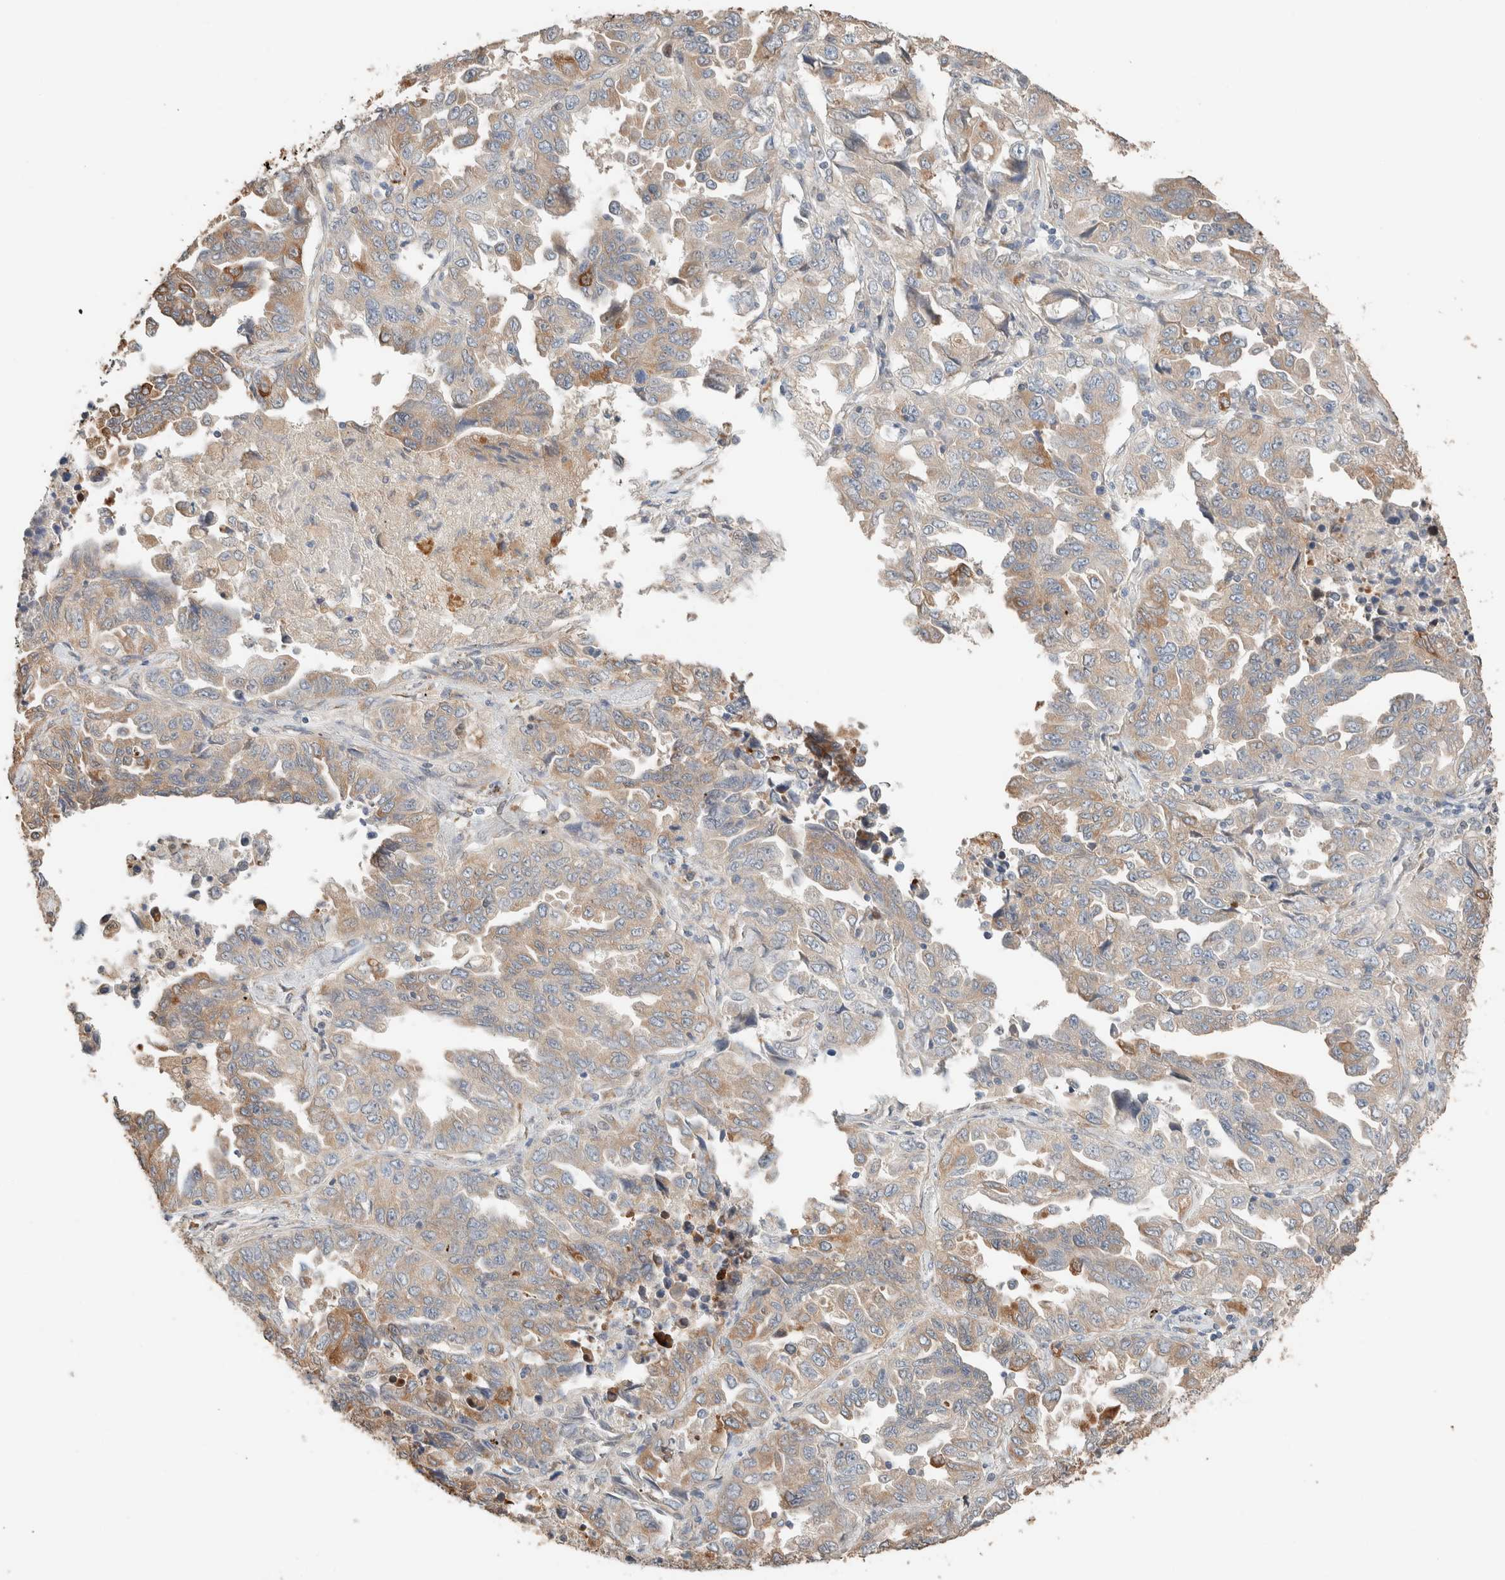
{"staining": {"intensity": "weak", "quantity": ">75%", "location": "cytoplasmic/membranous"}, "tissue": "lung cancer", "cell_type": "Tumor cells", "image_type": "cancer", "snomed": [{"axis": "morphology", "description": "Adenocarcinoma, NOS"}, {"axis": "topography", "description": "Lung"}], "caption": "Immunohistochemistry histopathology image of adenocarcinoma (lung) stained for a protein (brown), which displays low levels of weak cytoplasmic/membranous staining in about >75% of tumor cells.", "gene": "TUBD1", "patient": {"sex": "female", "age": 51}}